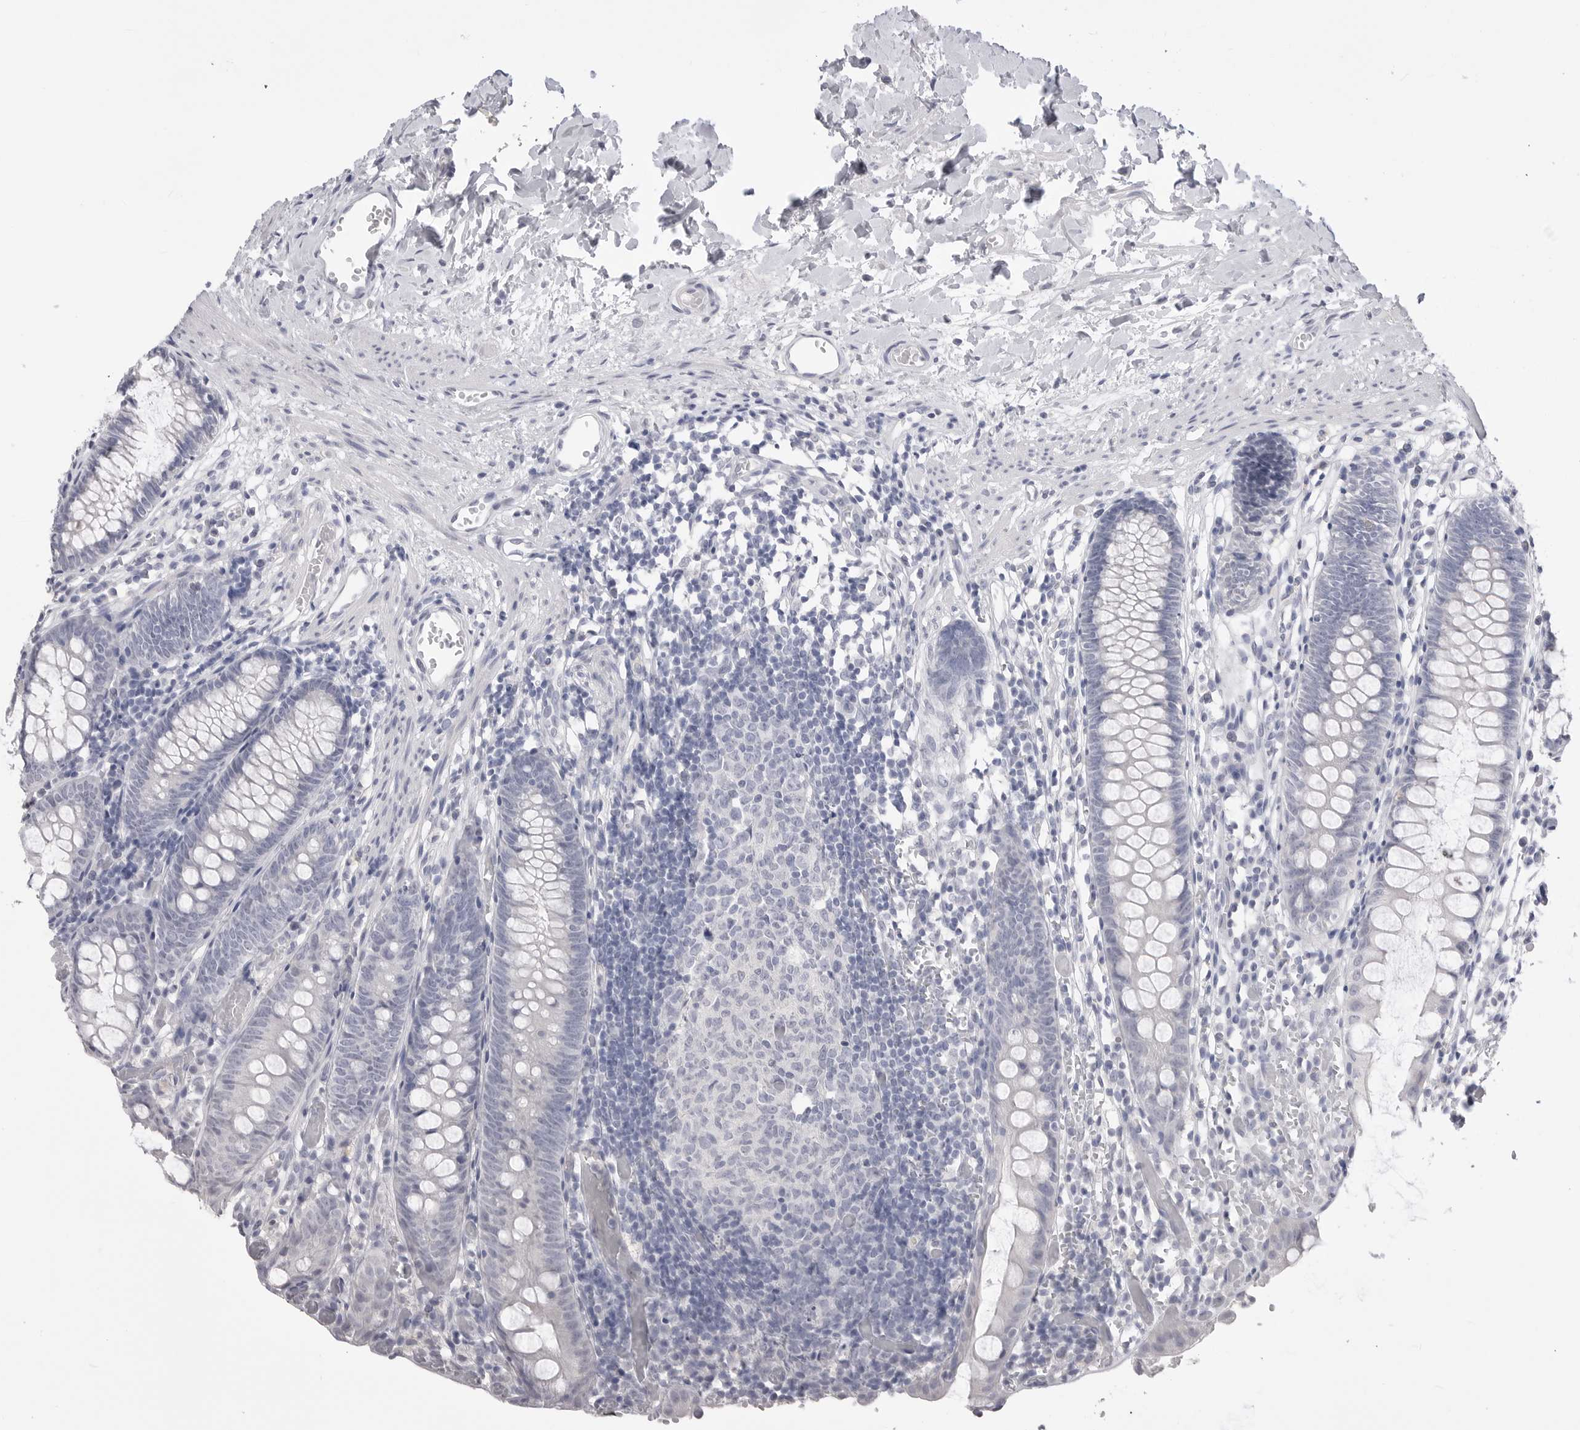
{"staining": {"intensity": "negative", "quantity": "none", "location": "none"}, "tissue": "colon", "cell_type": "Endothelial cells", "image_type": "normal", "snomed": [{"axis": "morphology", "description": "Normal tissue, NOS"}, {"axis": "topography", "description": "Colon"}], "caption": "DAB immunohistochemical staining of normal human colon exhibits no significant expression in endothelial cells.", "gene": "CPB1", "patient": {"sex": "male", "age": 14}}